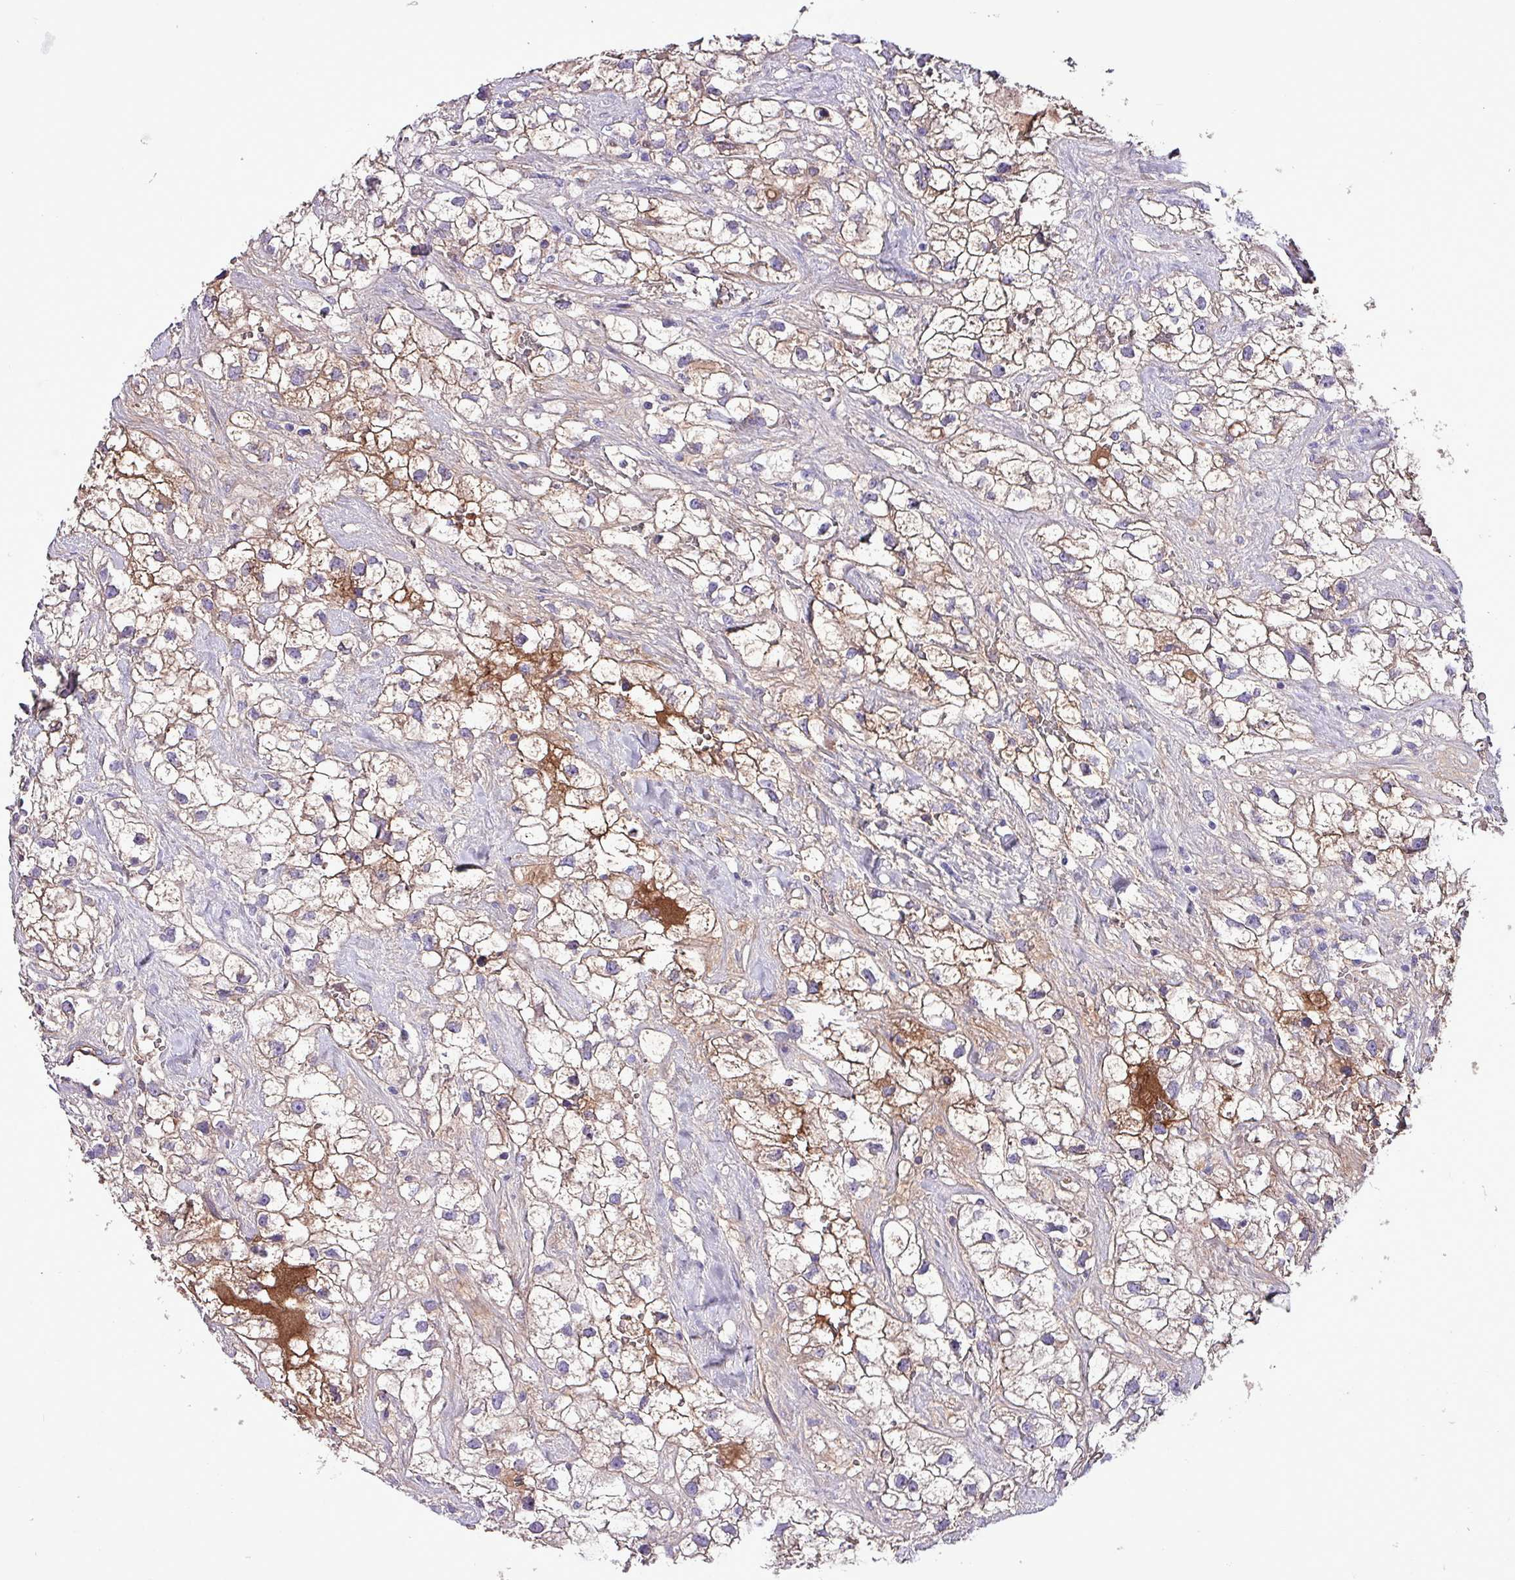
{"staining": {"intensity": "moderate", "quantity": ">75%", "location": "cytoplasmic/membranous"}, "tissue": "renal cancer", "cell_type": "Tumor cells", "image_type": "cancer", "snomed": [{"axis": "morphology", "description": "Adenocarcinoma, NOS"}, {"axis": "topography", "description": "Kidney"}], "caption": "A high-resolution image shows immunohistochemistry (IHC) staining of adenocarcinoma (renal), which reveals moderate cytoplasmic/membranous positivity in approximately >75% of tumor cells.", "gene": "HP", "patient": {"sex": "male", "age": 59}}